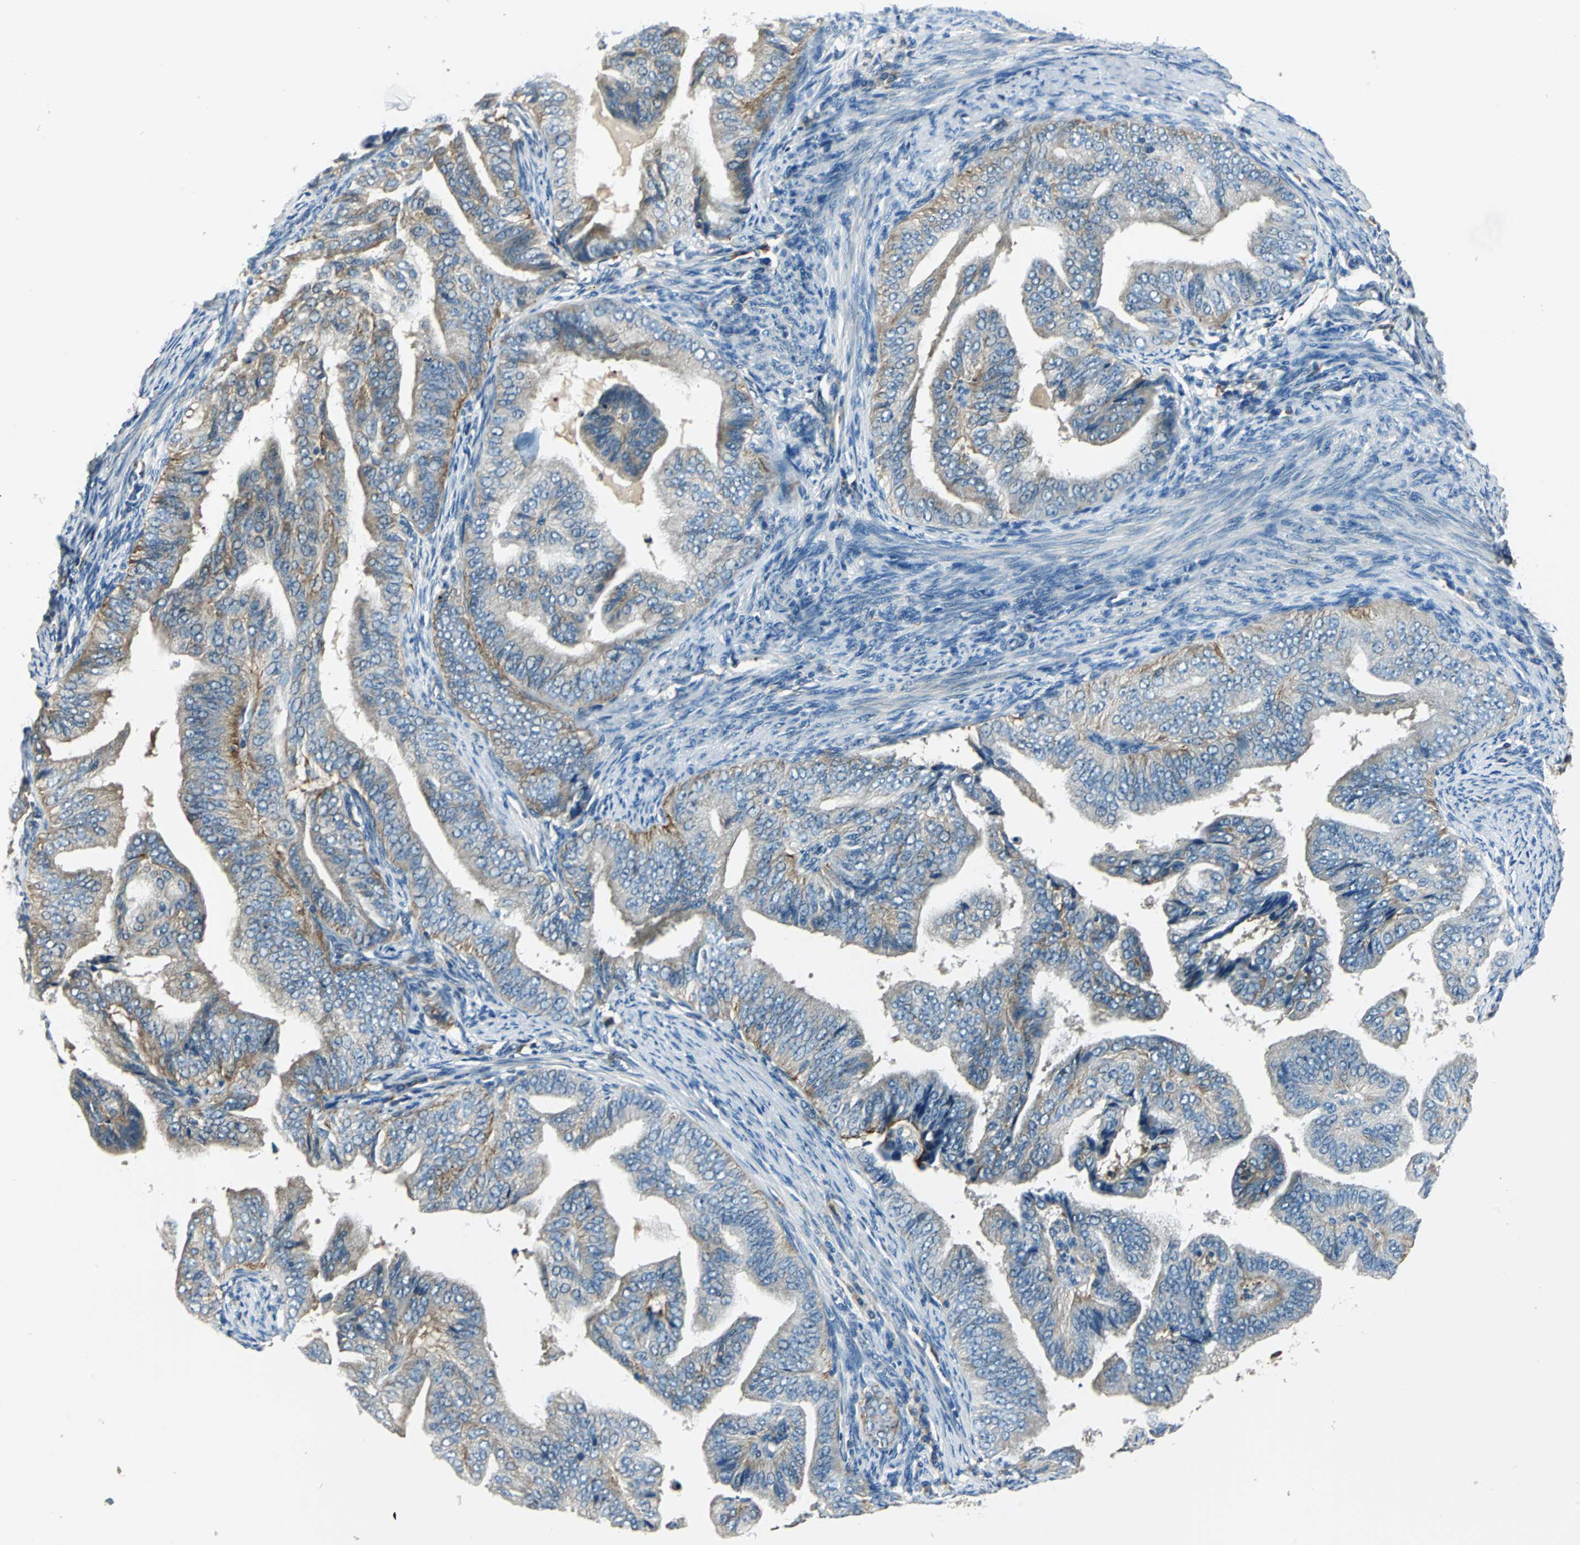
{"staining": {"intensity": "weak", "quantity": "25%-75%", "location": "cytoplasmic/membranous"}, "tissue": "endometrial cancer", "cell_type": "Tumor cells", "image_type": "cancer", "snomed": [{"axis": "morphology", "description": "Adenocarcinoma, NOS"}, {"axis": "topography", "description": "Endometrium"}], "caption": "An image of human endometrial cancer (adenocarcinoma) stained for a protein reveals weak cytoplasmic/membranous brown staining in tumor cells.", "gene": "NIT1", "patient": {"sex": "female", "age": 58}}